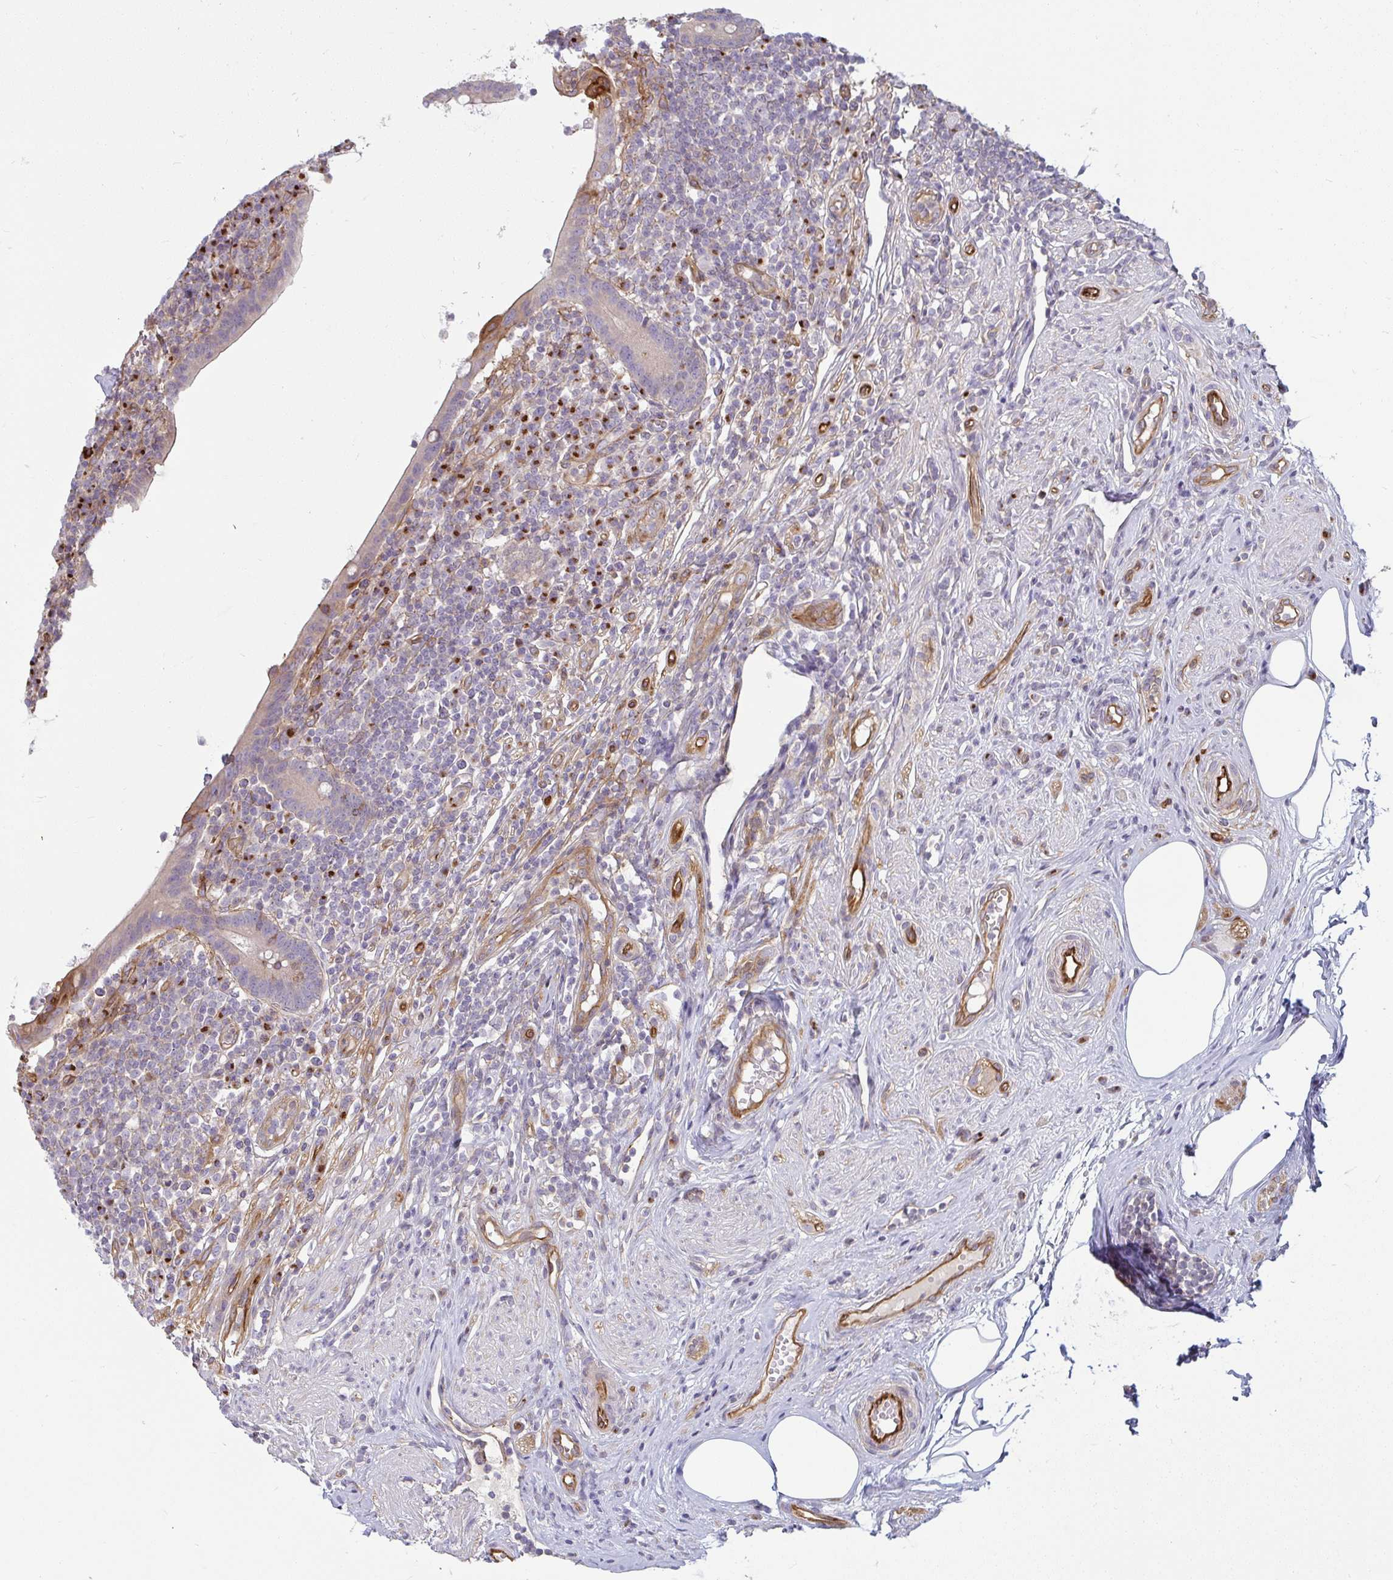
{"staining": {"intensity": "moderate", "quantity": "25%-75%", "location": "cytoplasmic/membranous"}, "tissue": "appendix", "cell_type": "Glandular cells", "image_type": "normal", "snomed": [{"axis": "morphology", "description": "Normal tissue, NOS"}, {"axis": "topography", "description": "Appendix"}], "caption": "The histopathology image displays immunohistochemical staining of normal appendix. There is moderate cytoplasmic/membranous staining is present in about 25%-75% of glandular cells. (Stains: DAB in brown, nuclei in blue, Microscopy: brightfield microscopy at high magnification).", "gene": "IFIT3", "patient": {"sex": "female", "age": 56}}